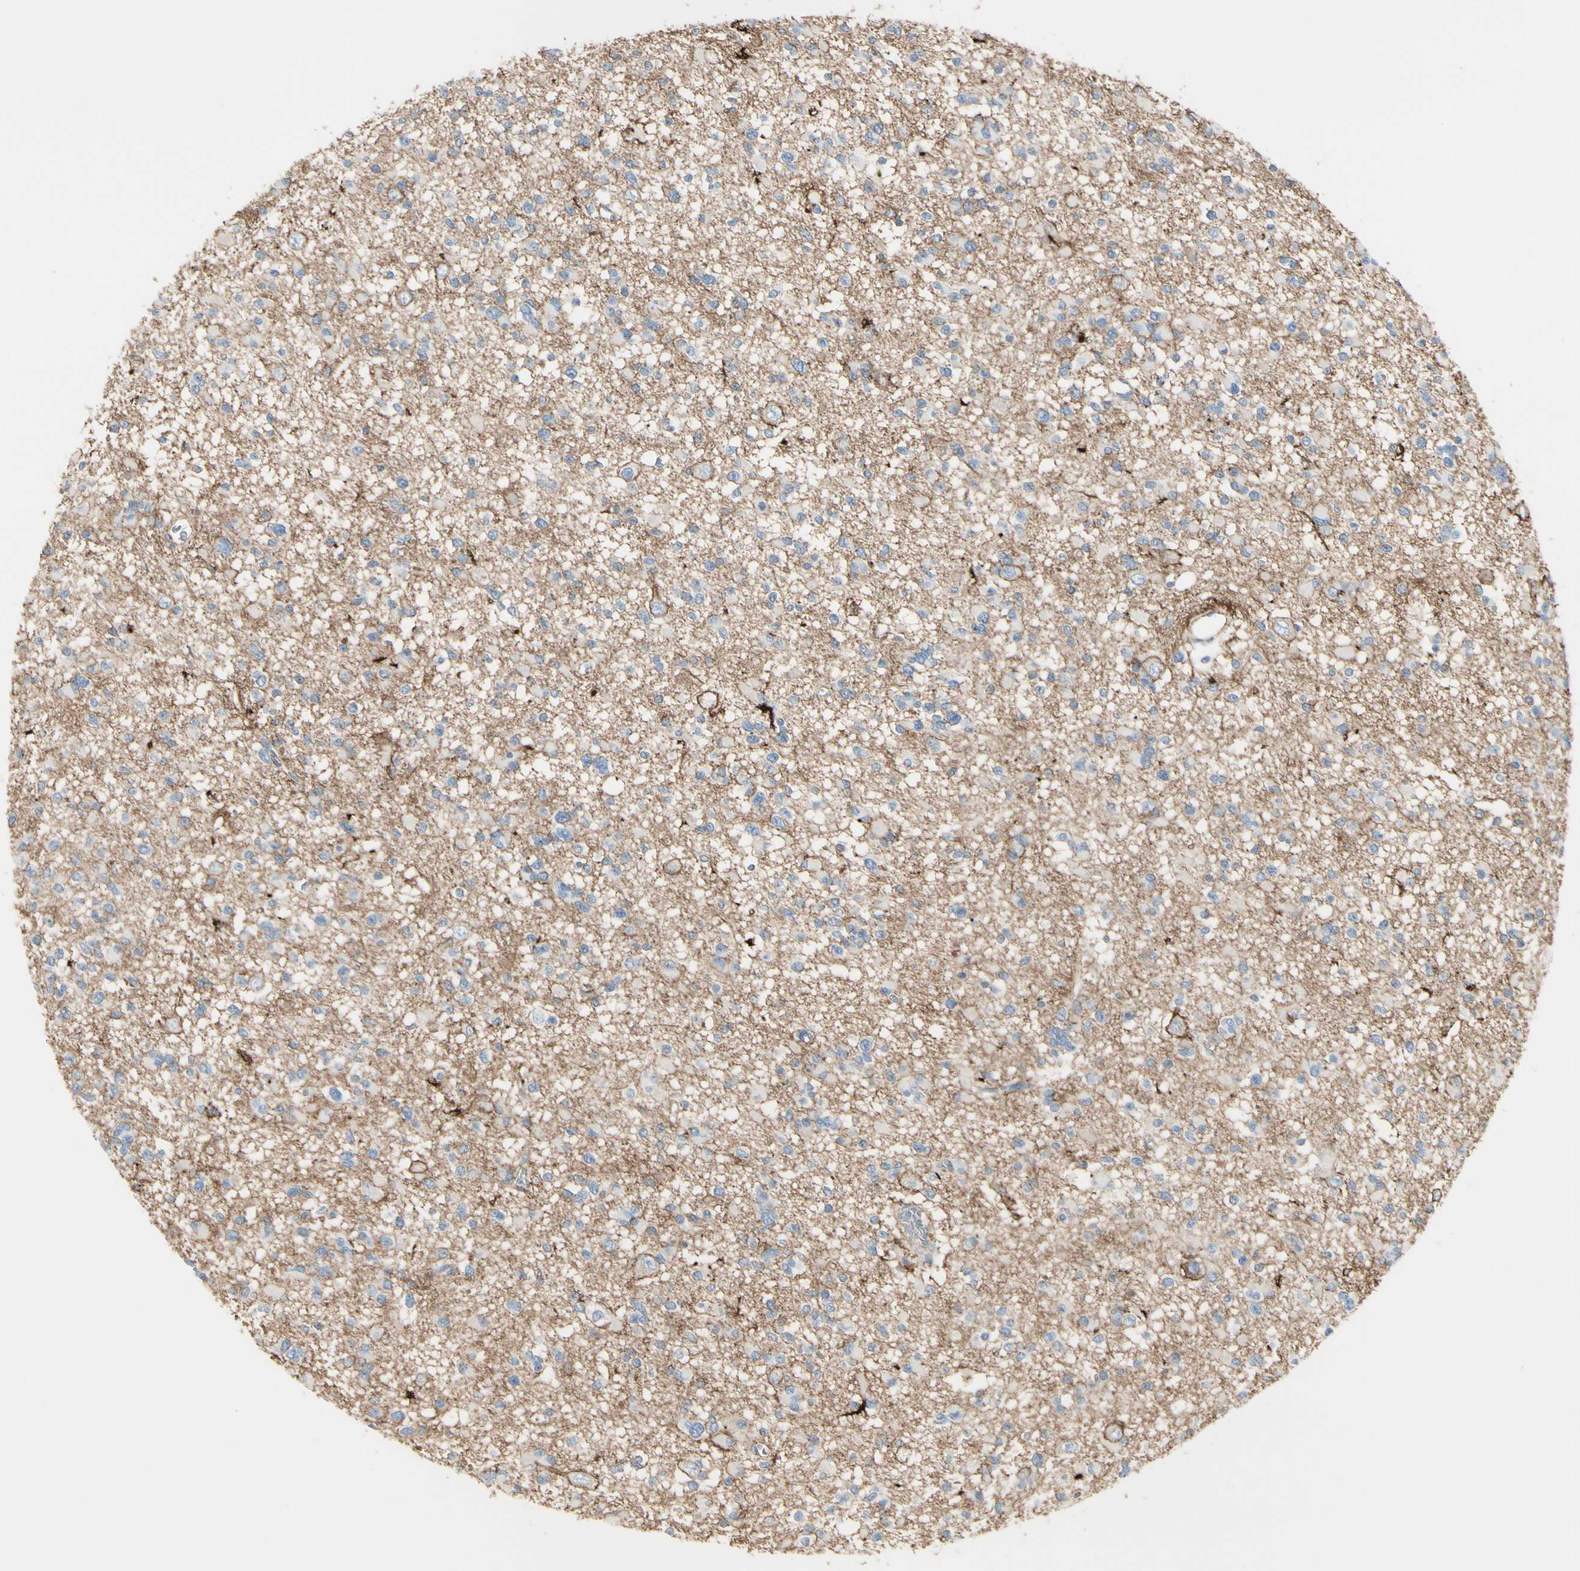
{"staining": {"intensity": "moderate", "quantity": "<25%", "location": "cytoplasmic/membranous"}, "tissue": "glioma", "cell_type": "Tumor cells", "image_type": "cancer", "snomed": [{"axis": "morphology", "description": "Glioma, malignant, Low grade"}, {"axis": "topography", "description": "Brain"}], "caption": "This image shows immunohistochemistry (IHC) staining of human low-grade glioma (malignant), with low moderate cytoplasmic/membranous staining in approximately <25% of tumor cells.", "gene": "CLEC2B", "patient": {"sex": "female", "age": 22}}